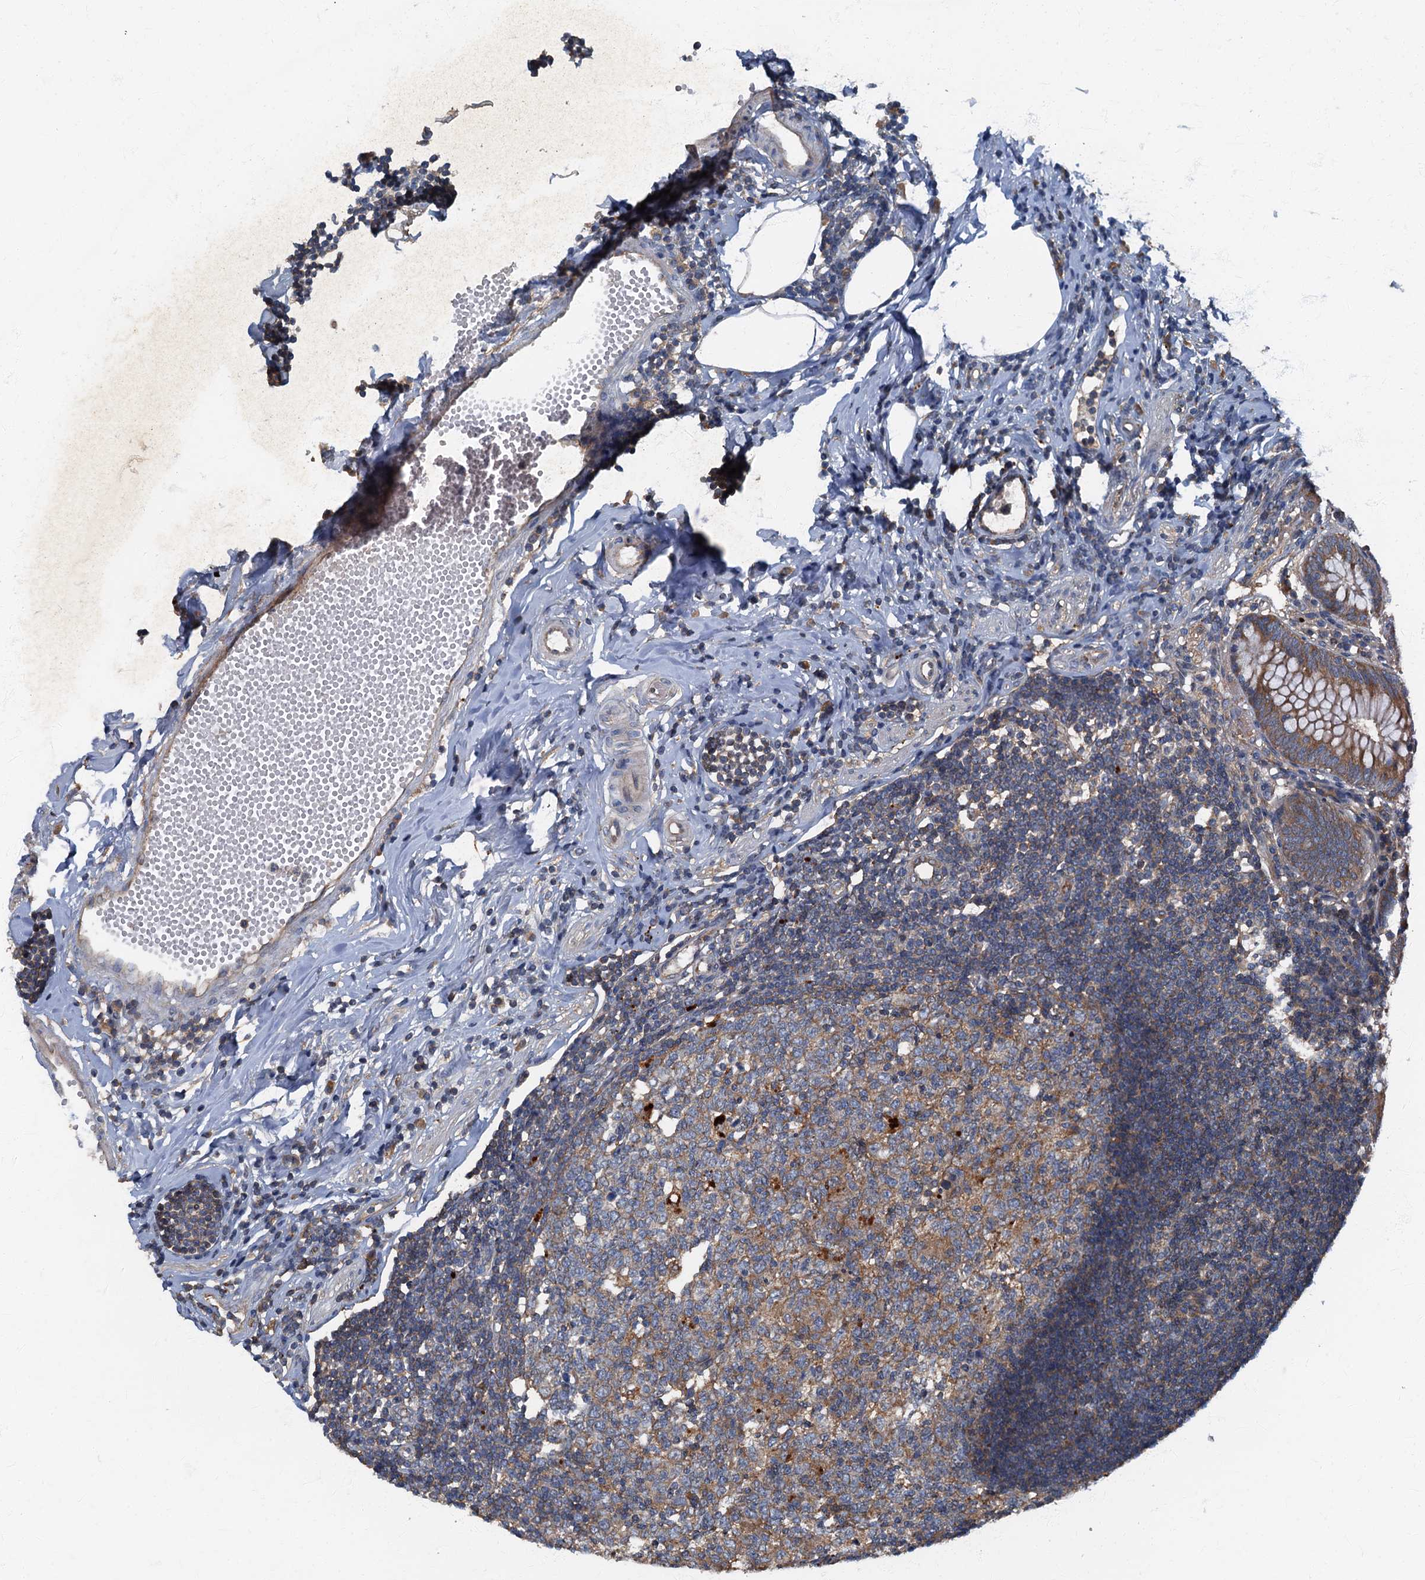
{"staining": {"intensity": "moderate", "quantity": ">75%", "location": "cytoplasmic/membranous"}, "tissue": "appendix", "cell_type": "Glandular cells", "image_type": "normal", "snomed": [{"axis": "morphology", "description": "Normal tissue, NOS"}, {"axis": "topography", "description": "Appendix"}], "caption": "A medium amount of moderate cytoplasmic/membranous expression is seen in approximately >75% of glandular cells in unremarkable appendix.", "gene": "ARL11", "patient": {"sex": "female", "age": 54}}